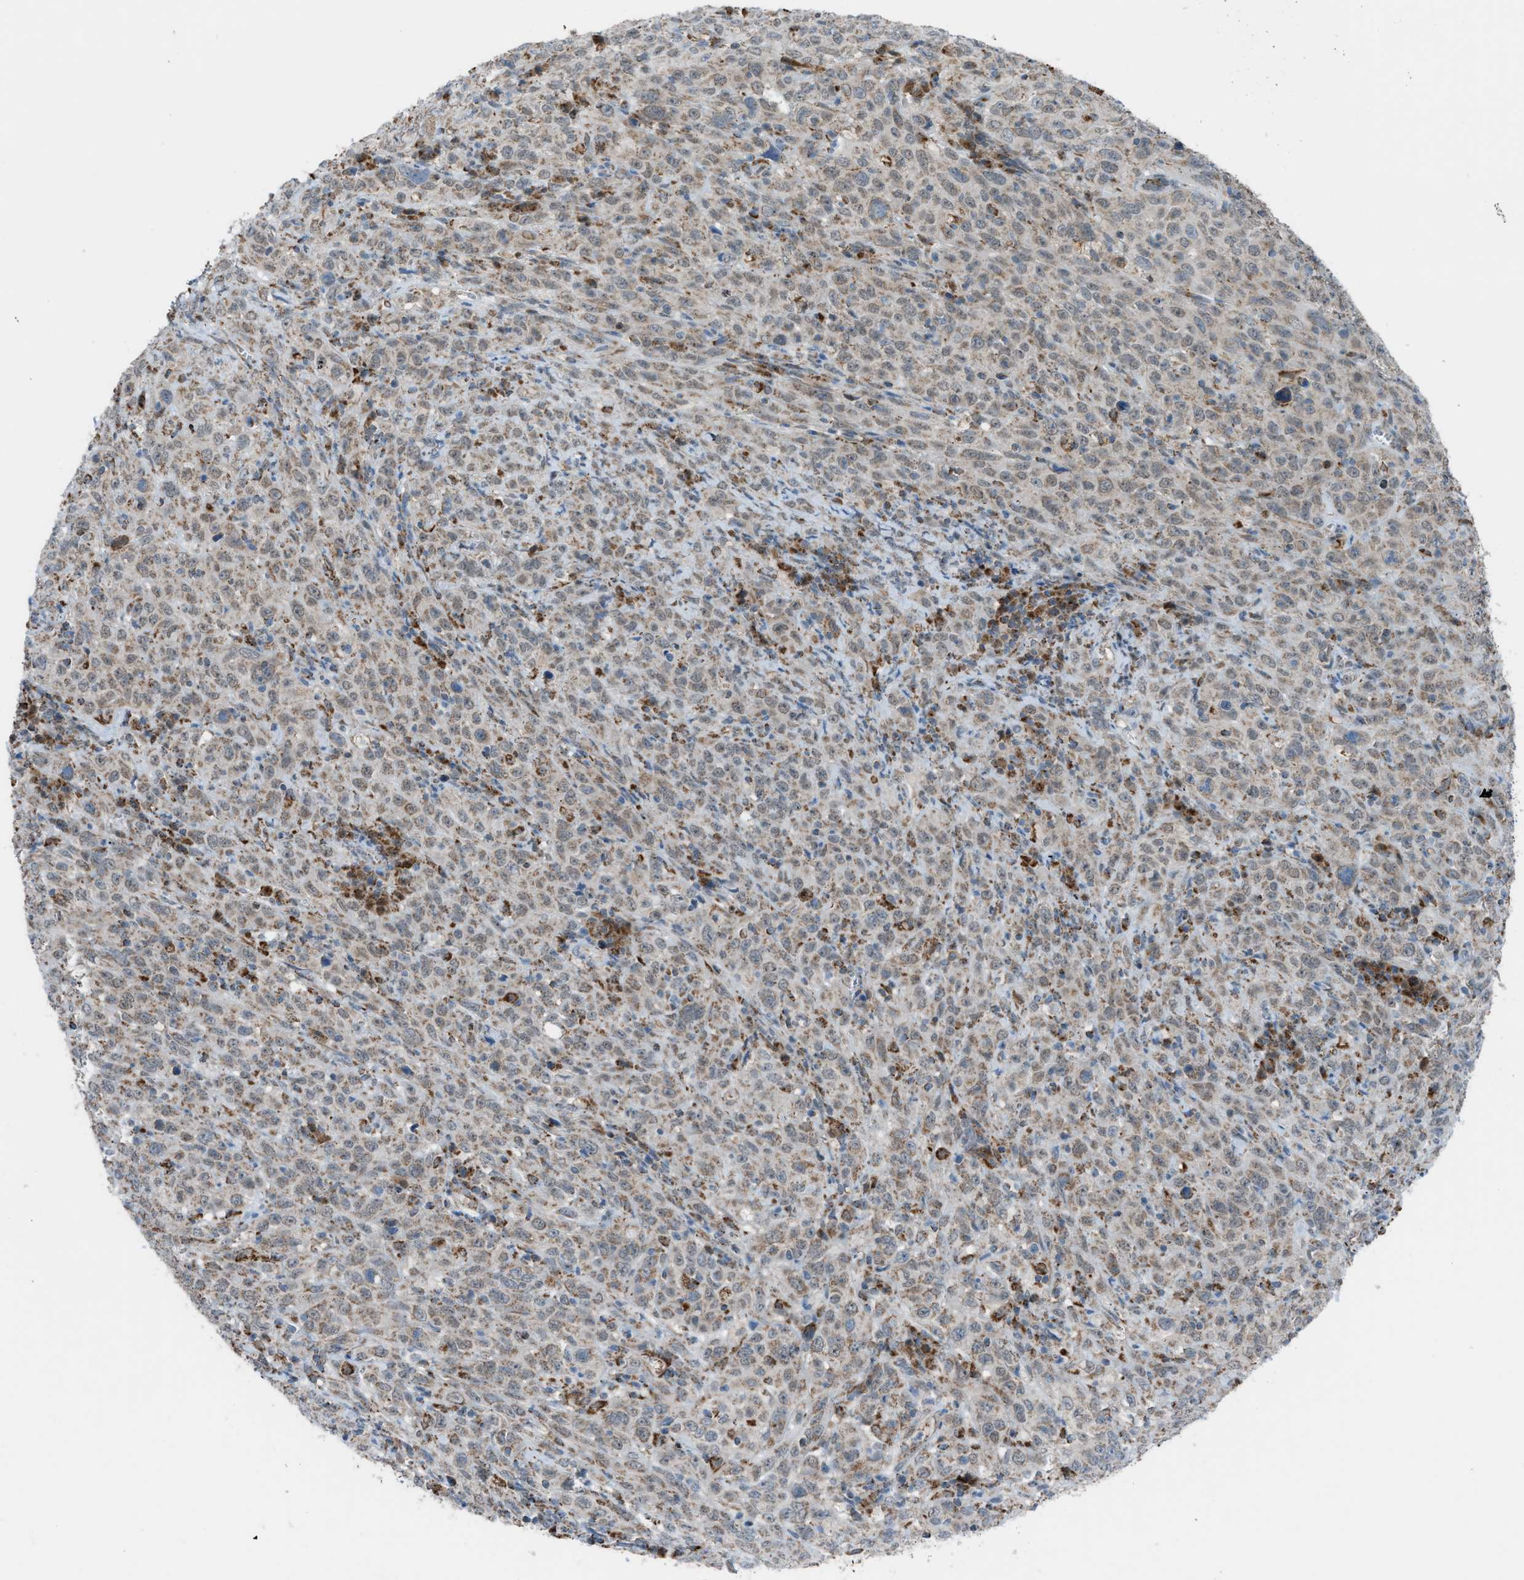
{"staining": {"intensity": "weak", "quantity": "25%-75%", "location": "nuclear"}, "tissue": "cervical cancer", "cell_type": "Tumor cells", "image_type": "cancer", "snomed": [{"axis": "morphology", "description": "Squamous cell carcinoma, NOS"}, {"axis": "topography", "description": "Cervix"}], "caption": "Squamous cell carcinoma (cervical) stained with IHC reveals weak nuclear positivity in approximately 25%-75% of tumor cells.", "gene": "SRM", "patient": {"sex": "female", "age": 46}}